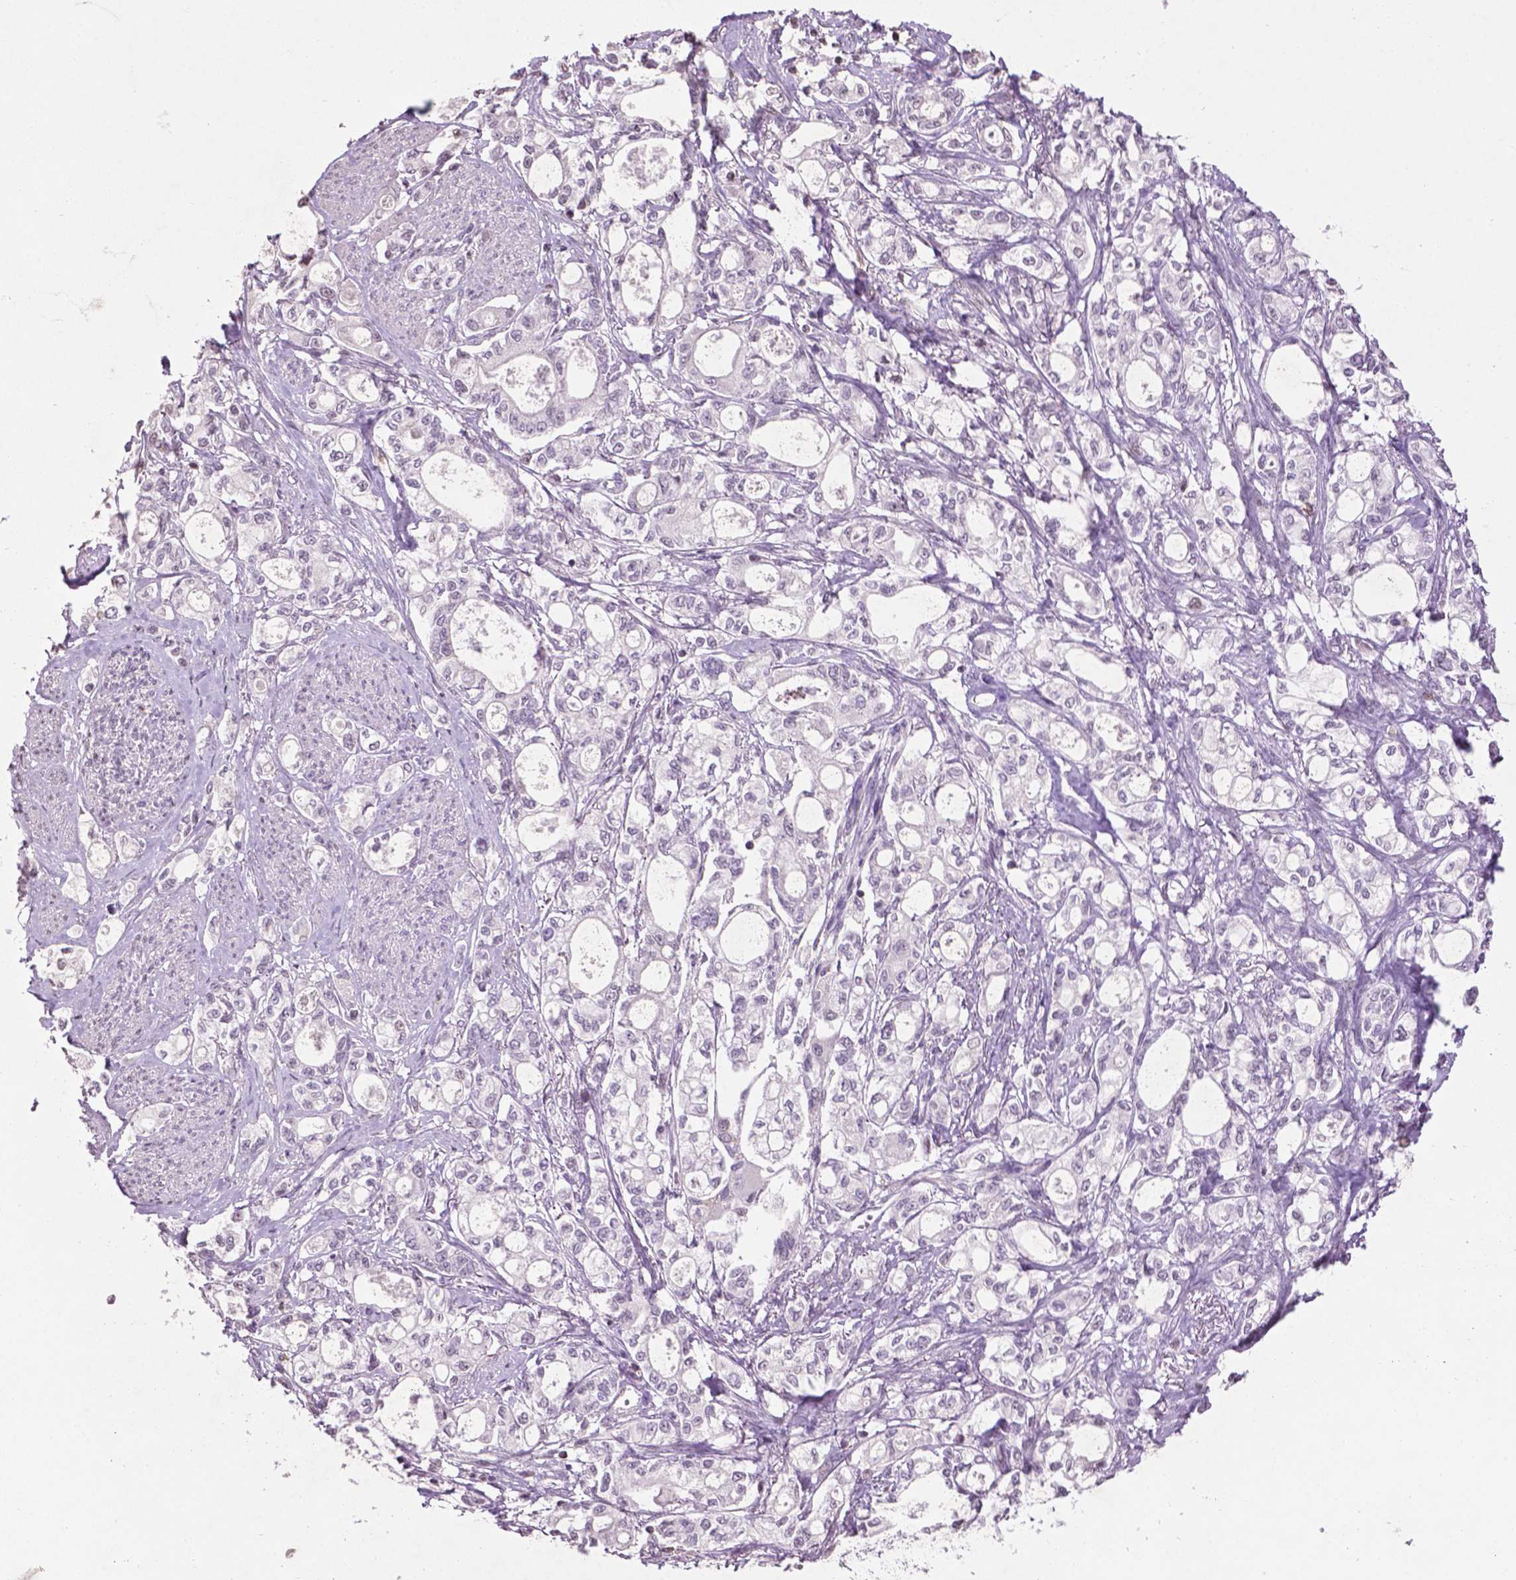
{"staining": {"intensity": "negative", "quantity": "none", "location": "none"}, "tissue": "stomach cancer", "cell_type": "Tumor cells", "image_type": "cancer", "snomed": [{"axis": "morphology", "description": "Adenocarcinoma, NOS"}, {"axis": "topography", "description": "Stomach"}], "caption": "The immunohistochemistry image has no significant expression in tumor cells of stomach adenocarcinoma tissue. (Stains: DAB (3,3'-diaminobenzidine) immunohistochemistry (IHC) with hematoxylin counter stain, Microscopy: brightfield microscopy at high magnification).", "gene": "NTNG2", "patient": {"sex": "male", "age": 63}}